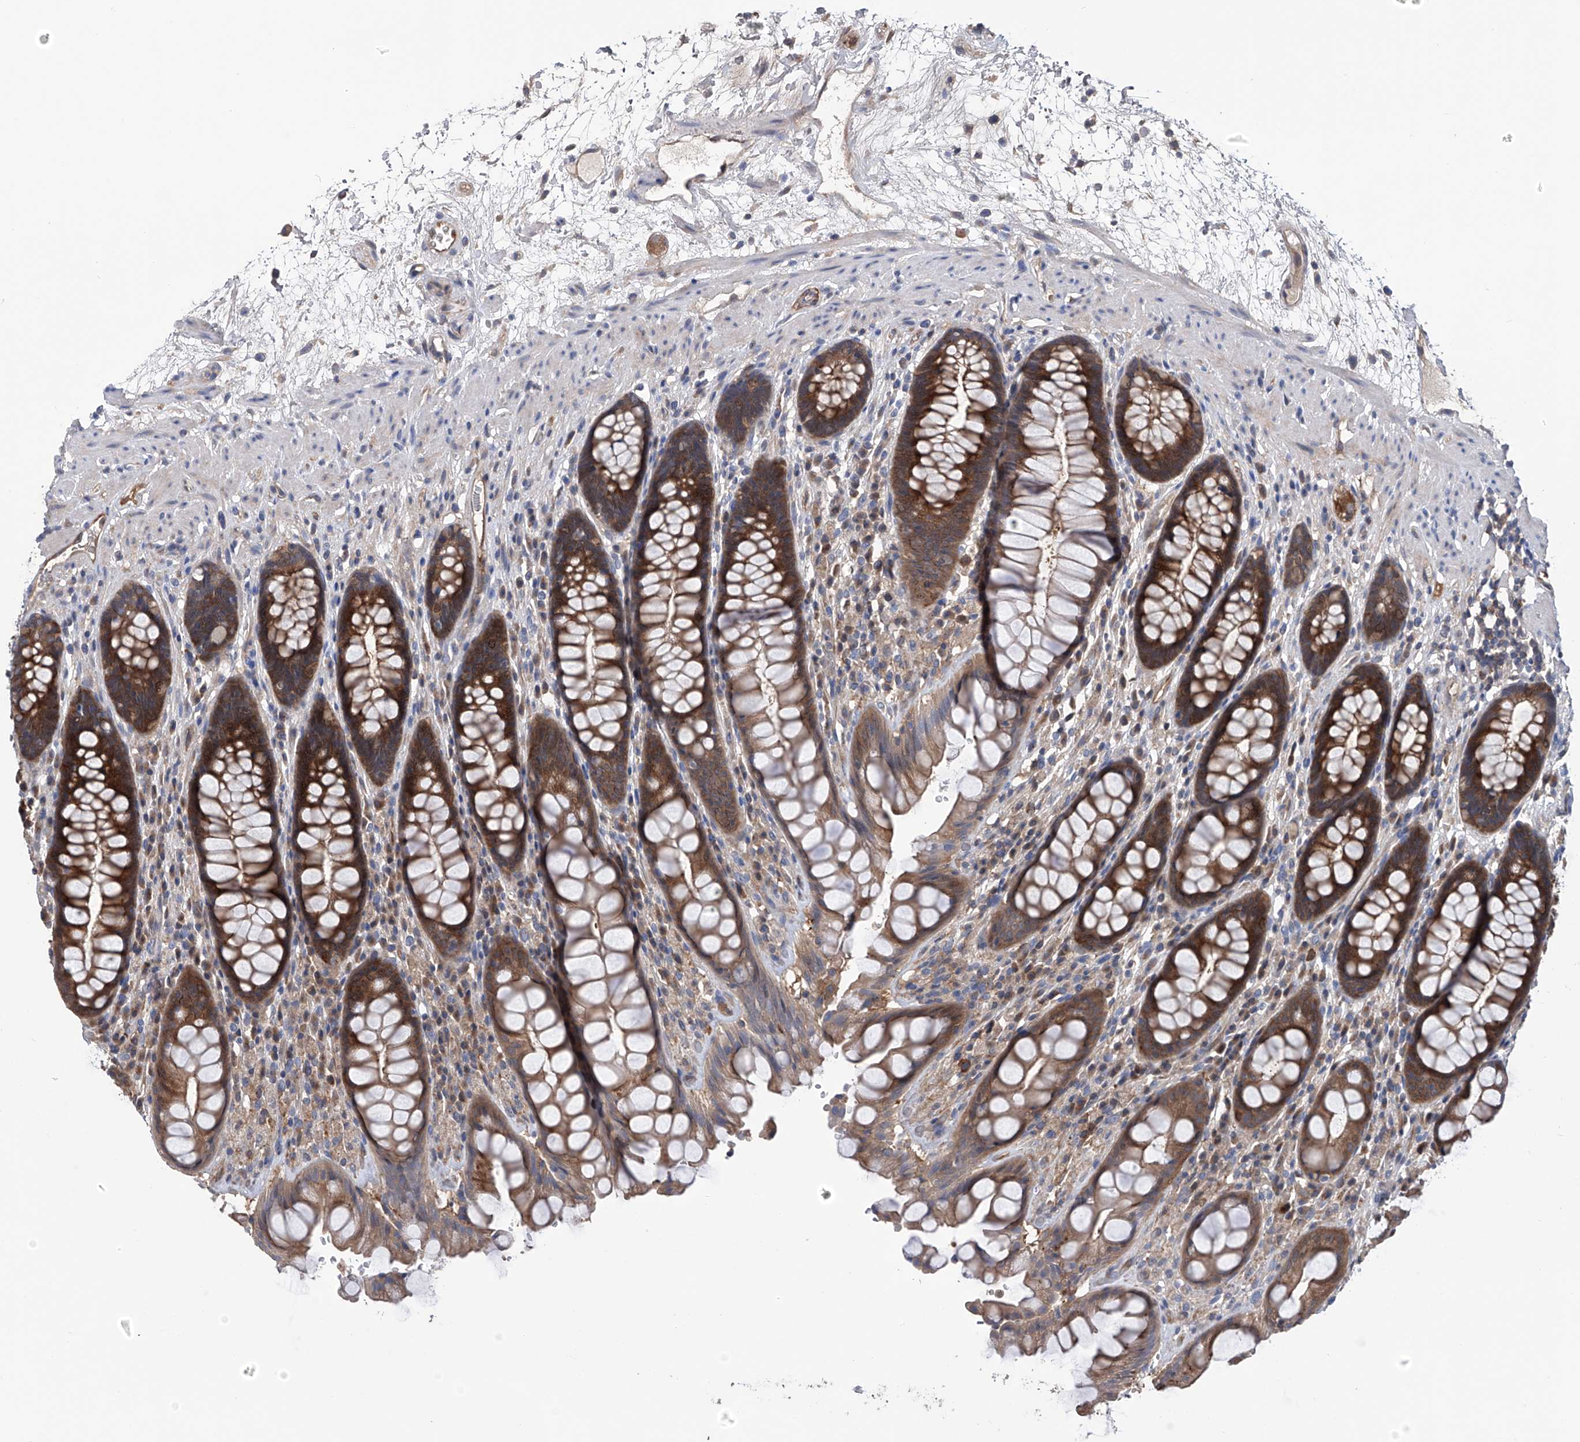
{"staining": {"intensity": "strong", "quantity": ">75%", "location": "cytoplasmic/membranous"}, "tissue": "rectum", "cell_type": "Glandular cells", "image_type": "normal", "snomed": [{"axis": "morphology", "description": "Normal tissue, NOS"}, {"axis": "topography", "description": "Rectum"}], "caption": "Brown immunohistochemical staining in benign rectum shows strong cytoplasmic/membranous expression in approximately >75% of glandular cells.", "gene": "NUDT17", "patient": {"sex": "male", "age": 64}}